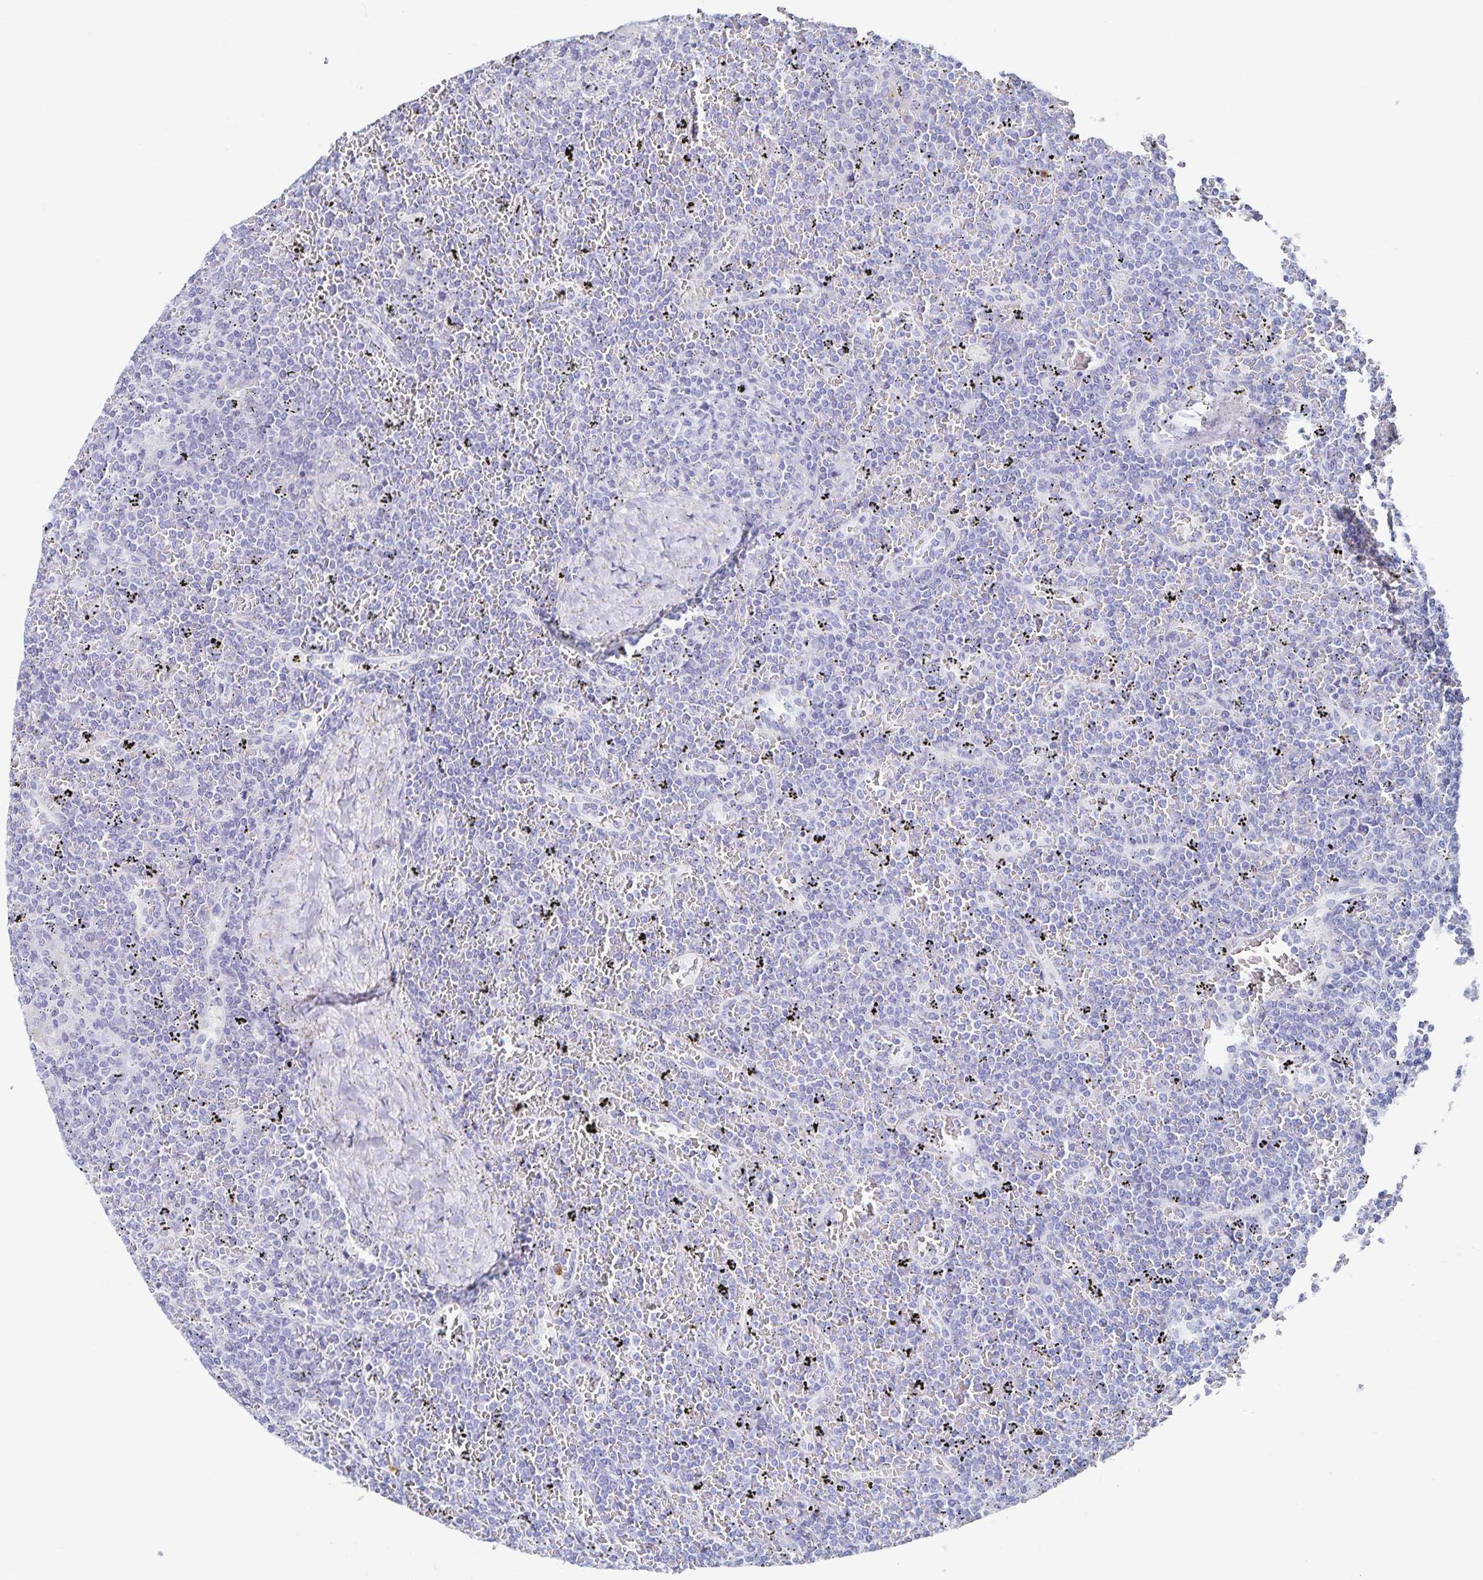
{"staining": {"intensity": "negative", "quantity": "none", "location": "none"}, "tissue": "lymphoma", "cell_type": "Tumor cells", "image_type": "cancer", "snomed": [{"axis": "morphology", "description": "Malignant lymphoma, non-Hodgkin's type, Low grade"}, {"axis": "topography", "description": "Spleen"}], "caption": "Low-grade malignant lymphoma, non-Hodgkin's type was stained to show a protein in brown. There is no significant staining in tumor cells.", "gene": "TNIP1", "patient": {"sex": "female", "age": 19}}